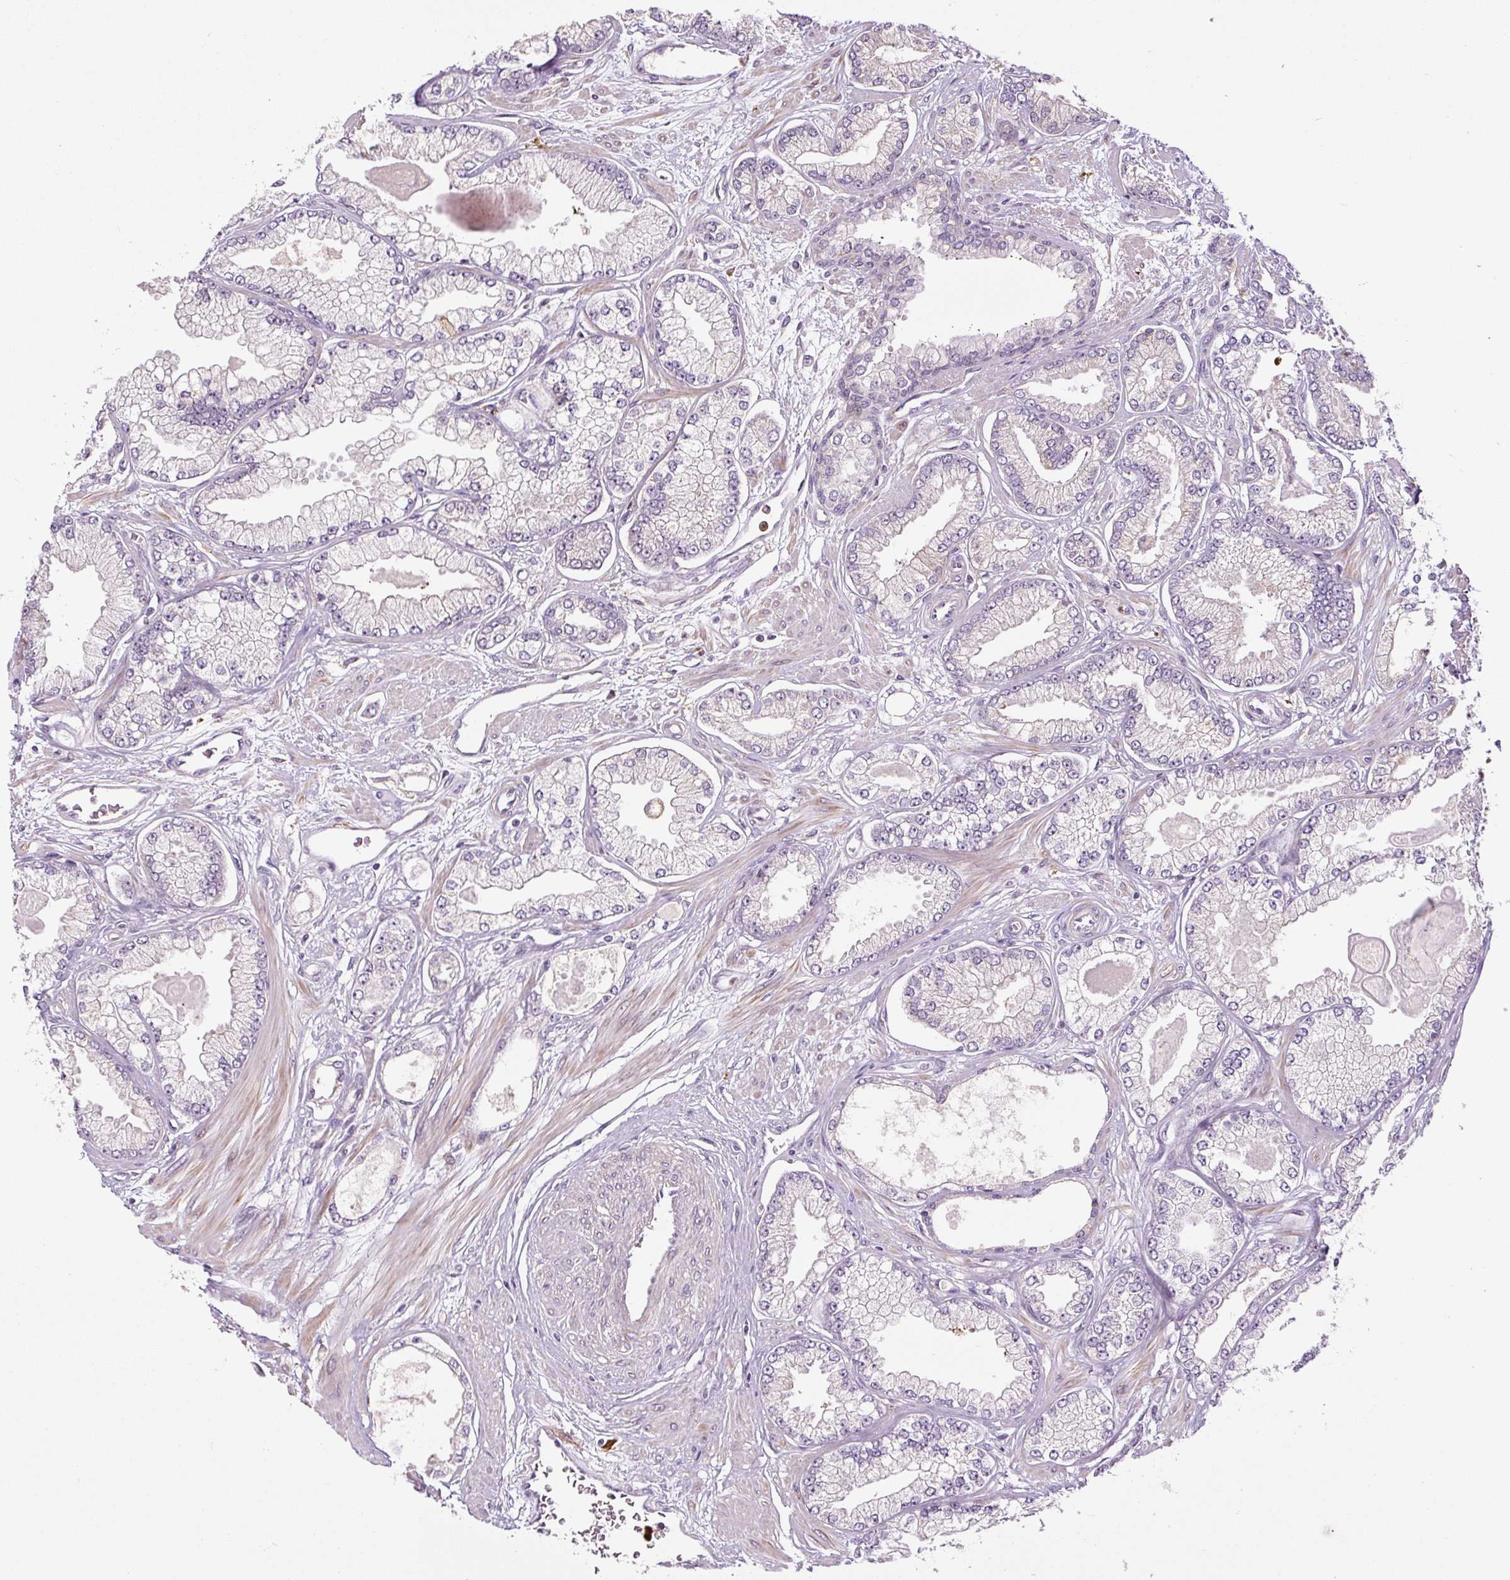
{"staining": {"intensity": "negative", "quantity": "none", "location": "none"}, "tissue": "prostate cancer", "cell_type": "Tumor cells", "image_type": "cancer", "snomed": [{"axis": "morphology", "description": "Adenocarcinoma, Low grade"}, {"axis": "topography", "description": "Prostate"}], "caption": "High magnification brightfield microscopy of adenocarcinoma (low-grade) (prostate) stained with DAB (3,3'-diaminobenzidine) (brown) and counterstained with hematoxylin (blue): tumor cells show no significant positivity. (DAB (3,3'-diaminobenzidine) immunohistochemistry, high magnification).", "gene": "FUT10", "patient": {"sex": "male", "age": 64}}